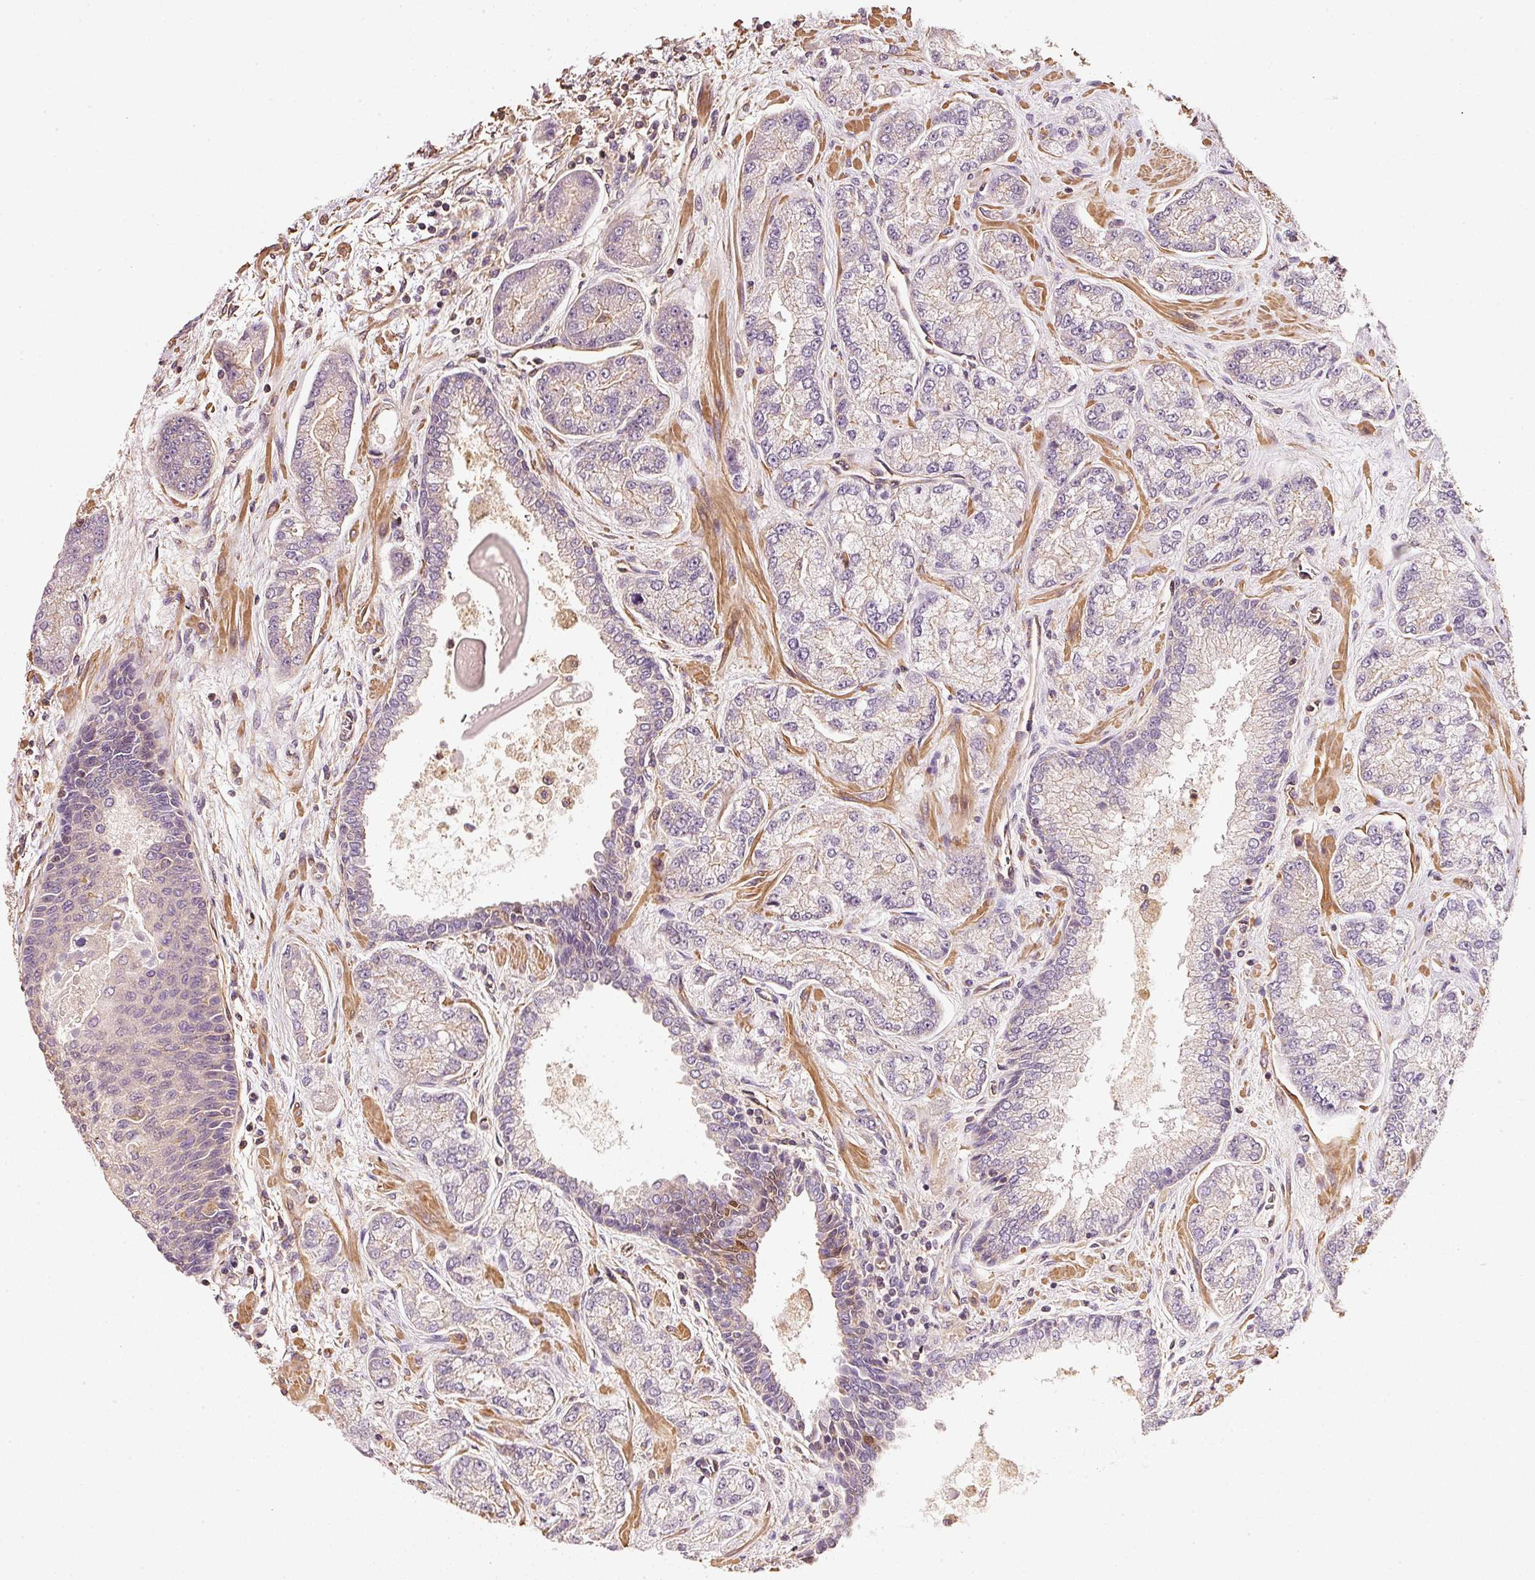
{"staining": {"intensity": "negative", "quantity": "none", "location": "none"}, "tissue": "prostate cancer", "cell_type": "Tumor cells", "image_type": "cancer", "snomed": [{"axis": "morphology", "description": "Adenocarcinoma, High grade"}, {"axis": "topography", "description": "Prostate"}], "caption": "A histopathology image of human prostate cancer (high-grade adenocarcinoma) is negative for staining in tumor cells.", "gene": "CEP95", "patient": {"sex": "male", "age": 68}}